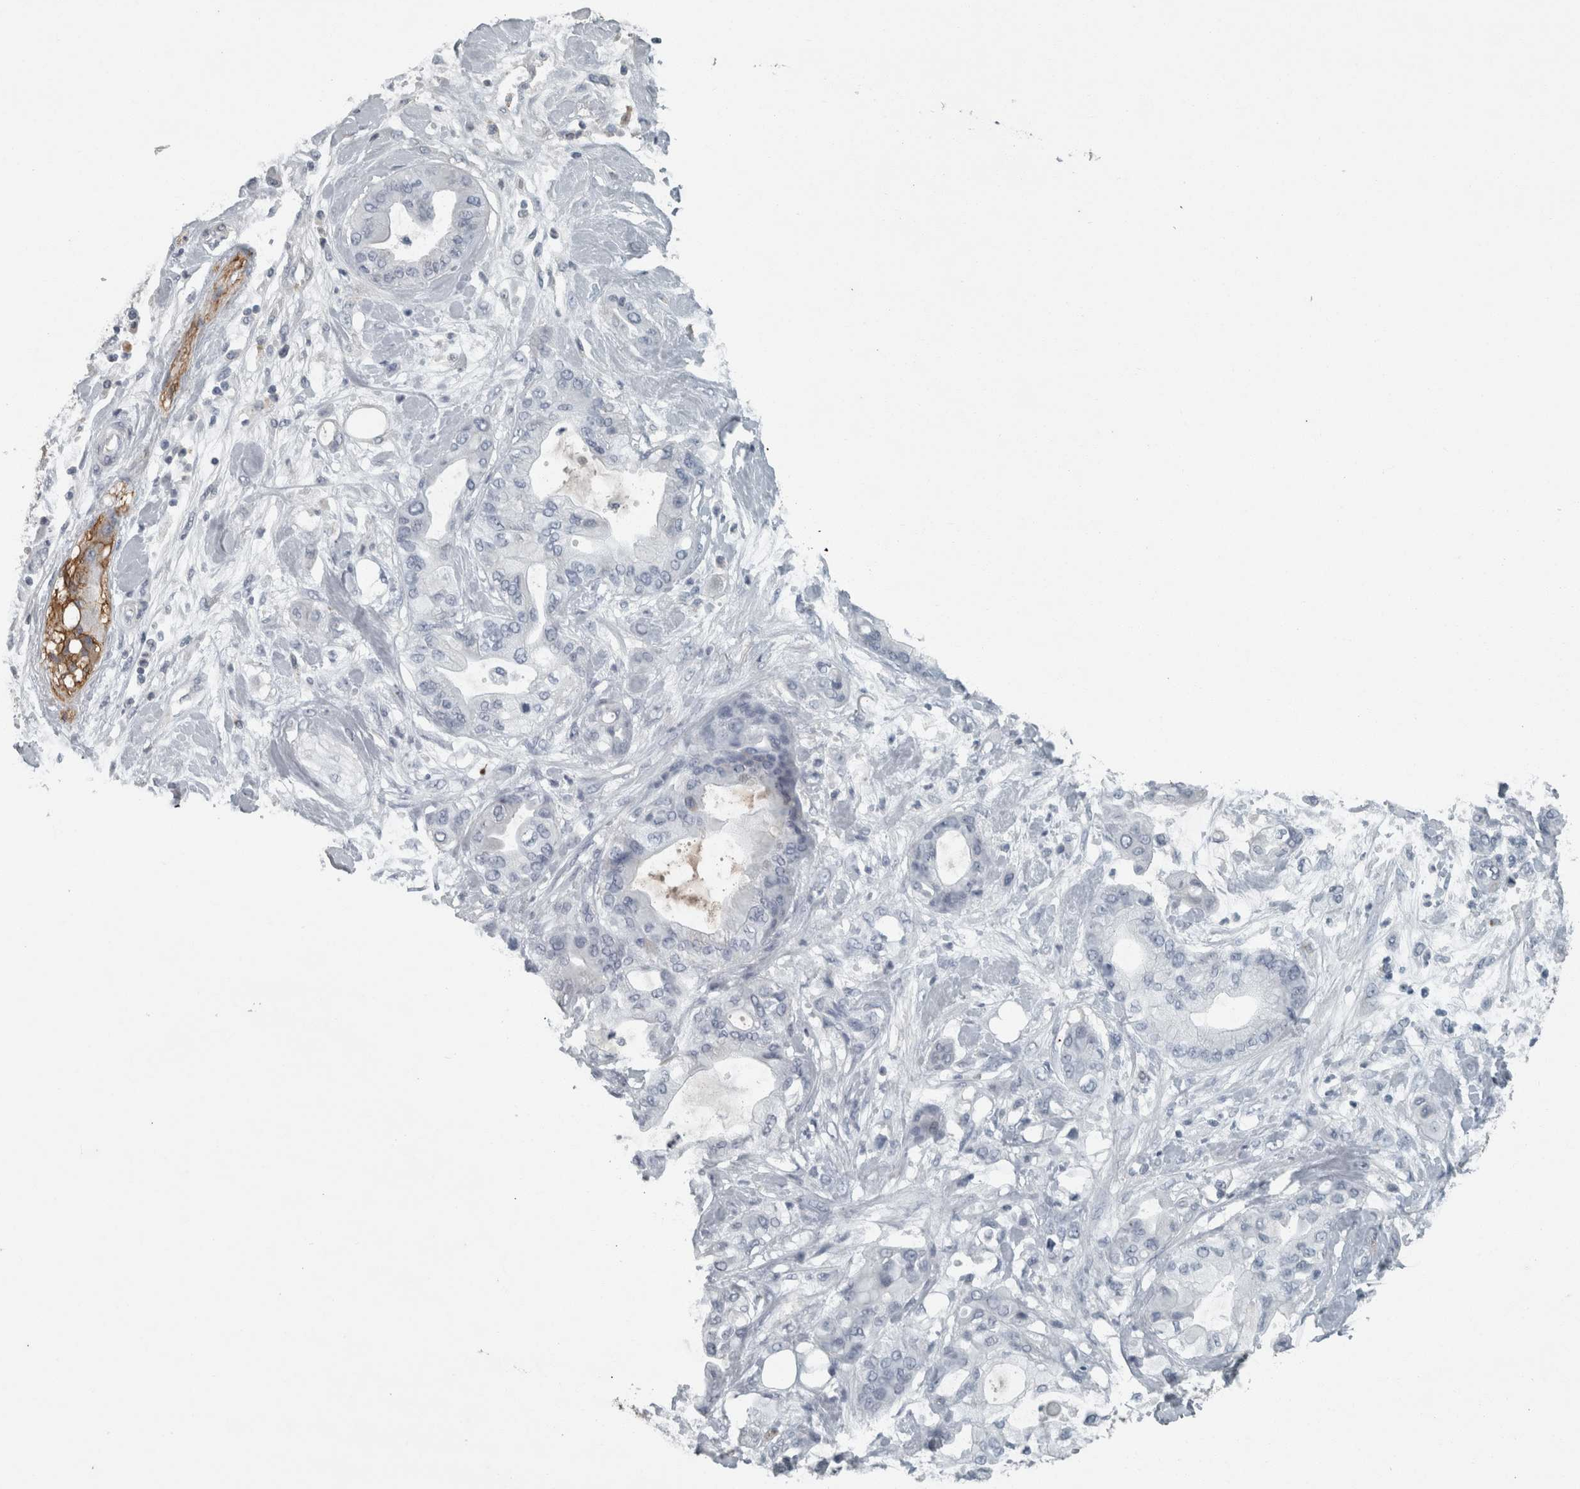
{"staining": {"intensity": "negative", "quantity": "none", "location": "none"}, "tissue": "pancreatic cancer", "cell_type": "Tumor cells", "image_type": "cancer", "snomed": [{"axis": "morphology", "description": "Adenocarcinoma, NOS"}, {"axis": "morphology", "description": "Adenocarcinoma, metastatic, NOS"}, {"axis": "topography", "description": "Lymph node"}, {"axis": "topography", "description": "Pancreas"}, {"axis": "topography", "description": "Duodenum"}], "caption": "DAB immunohistochemical staining of pancreatic cancer (metastatic adenocarcinoma) reveals no significant positivity in tumor cells.", "gene": "CHL1", "patient": {"sex": "female", "age": 64}}